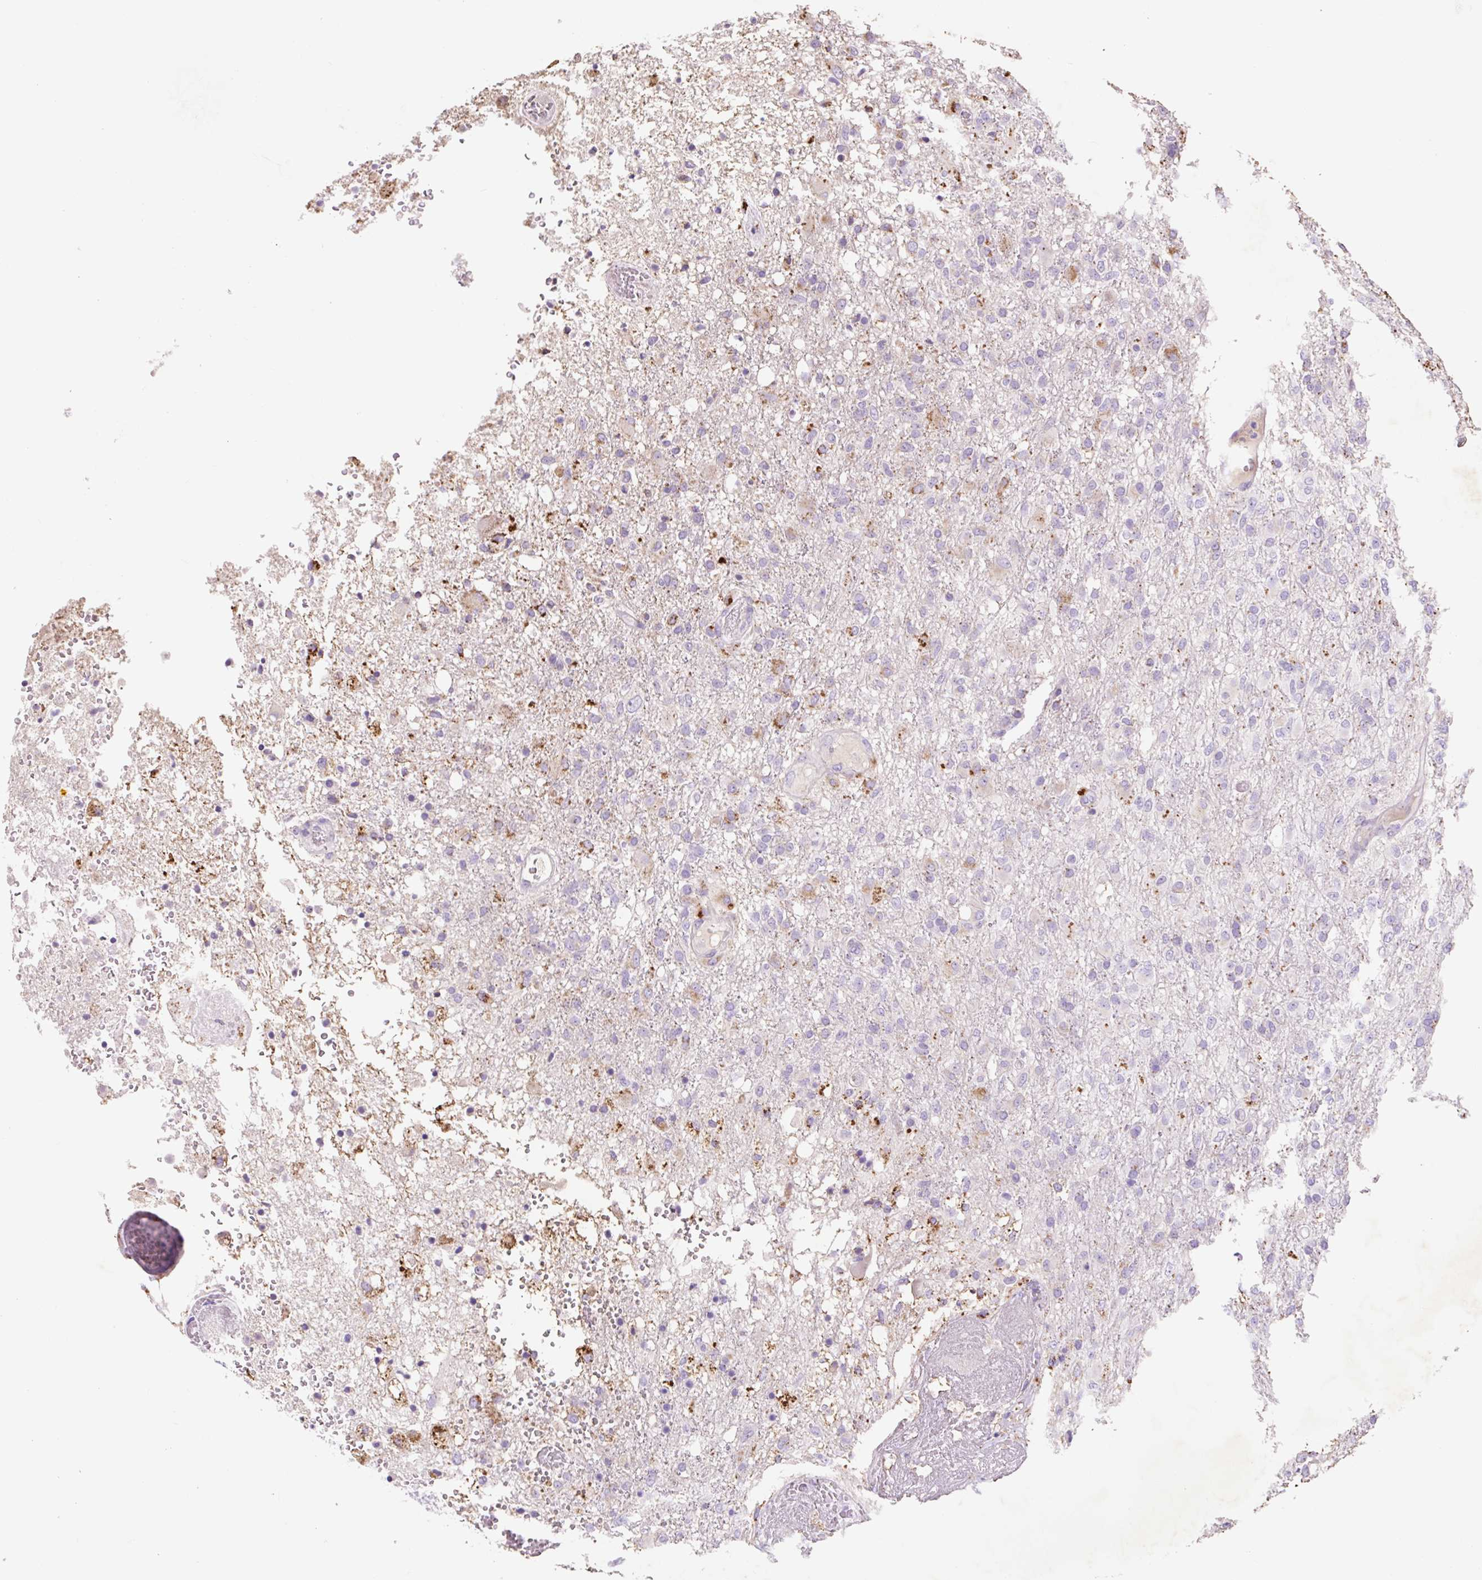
{"staining": {"intensity": "negative", "quantity": "none", "location": "none"}, "tissue": "glioma", "cell_type": "Tumor cells", "image_type": "cancer", "snomed": [{"axis": "morphology", "description": "Glioma, malignant, High grade"}, {"axis": "topography", "description": "Brain"}], "caption": "DAB immunohistochemical staining of human malignant glioma (high-grade) shows no significant positivity in tumor cells. (Stains: DAB (3,3'-diaminobenzidine) immunohistochemistry (IHC) with hematoxylin counter stain, Microscopy: brightfield microscopy at high magnification).", "gene": "HEXA", "patient": {"sex": "female", "age": 74}}